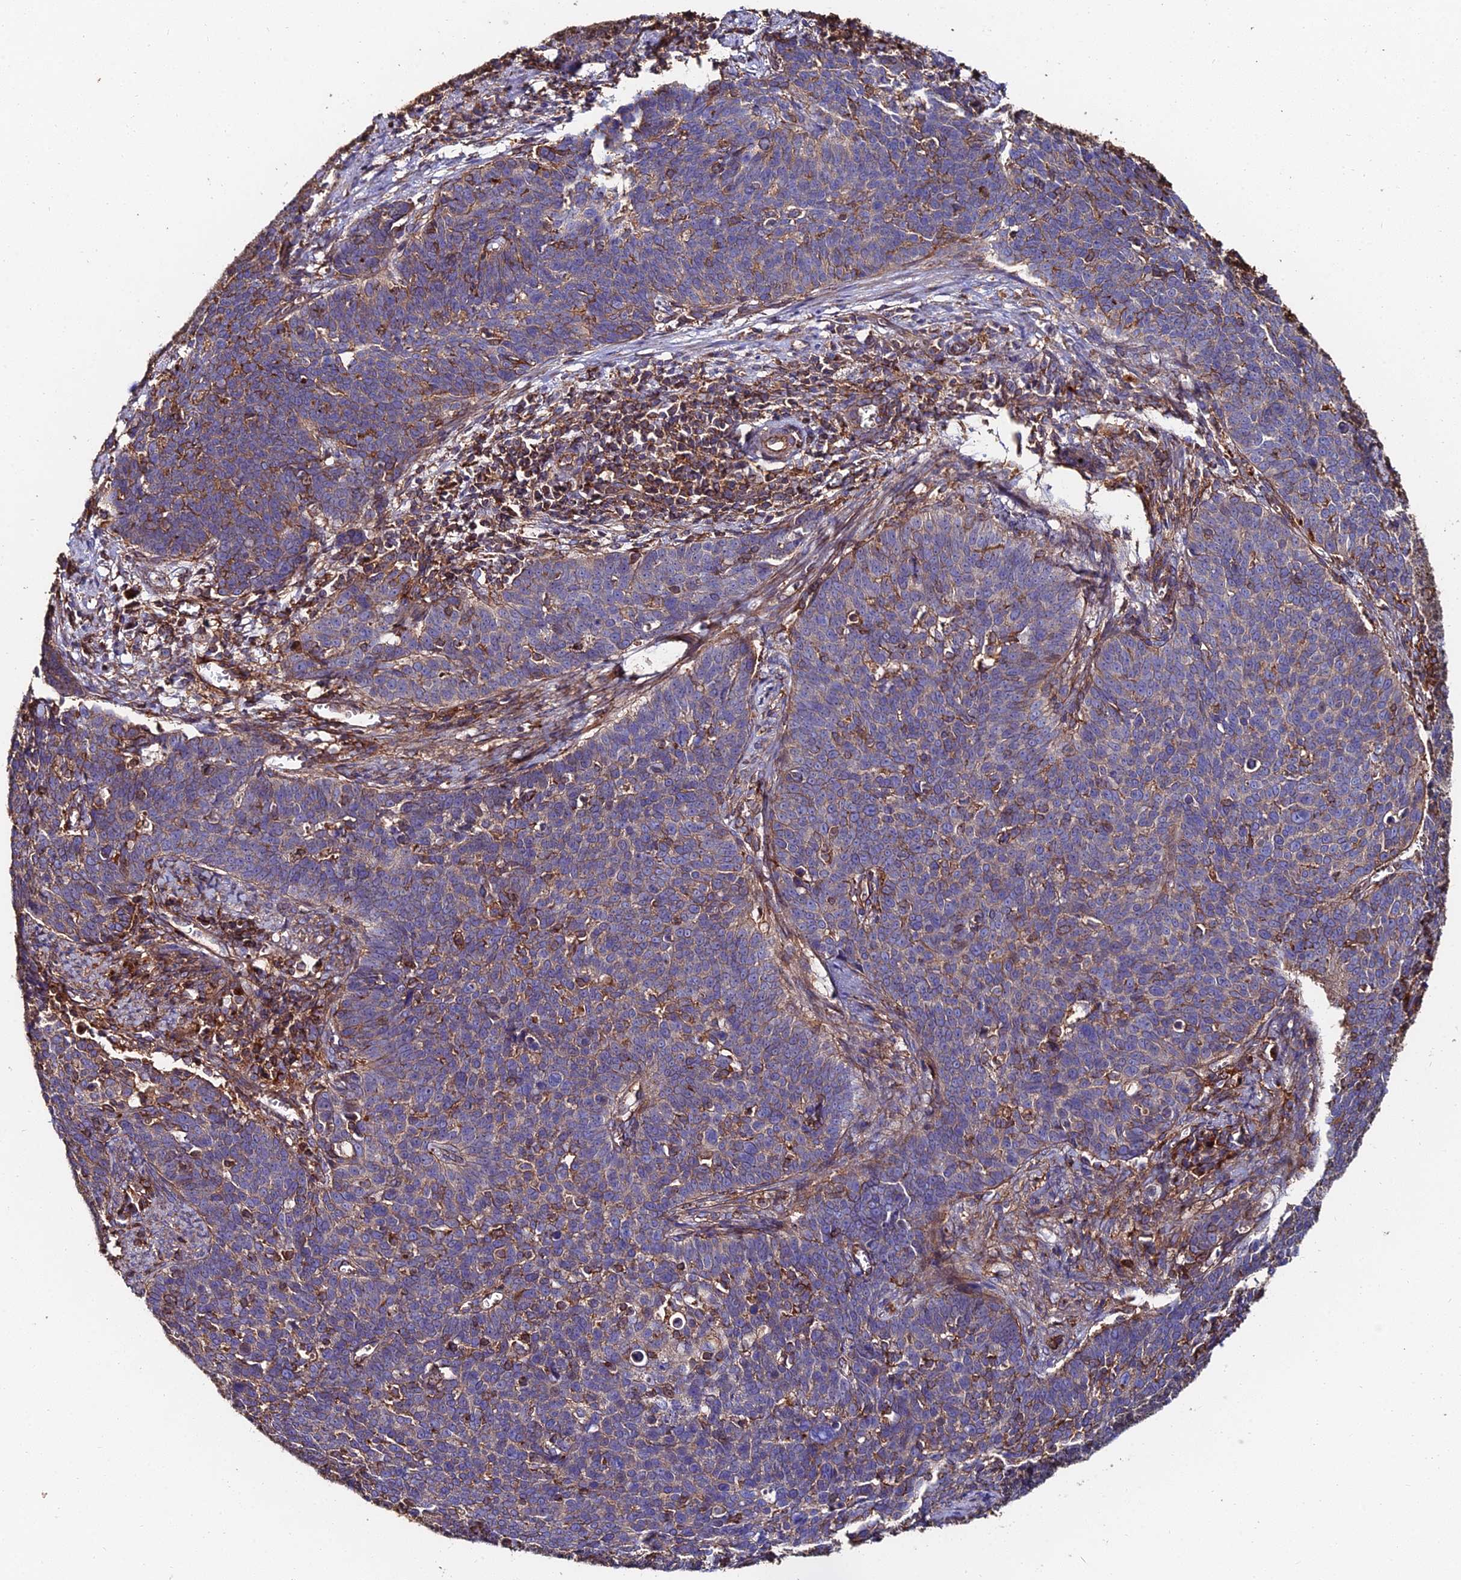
{"staining": {"intensity": "negative", "quantity": "none", "location": "none"}, "tissue": "cervical cancer", "cell_type": "Tumor cells", "image_type": "cancer", "snomed": [{"axis": "morphology", "description": "Squamous cell carcinoma, NOS"}, {"axis": "topography", "description": "Cervix"}], "caption": "IHC of human squamous cell carcinoma (cervical) displays no positivity in tumor cells.", "gene": "EXT1", "patient": {"sex": "female", "age": 39}}